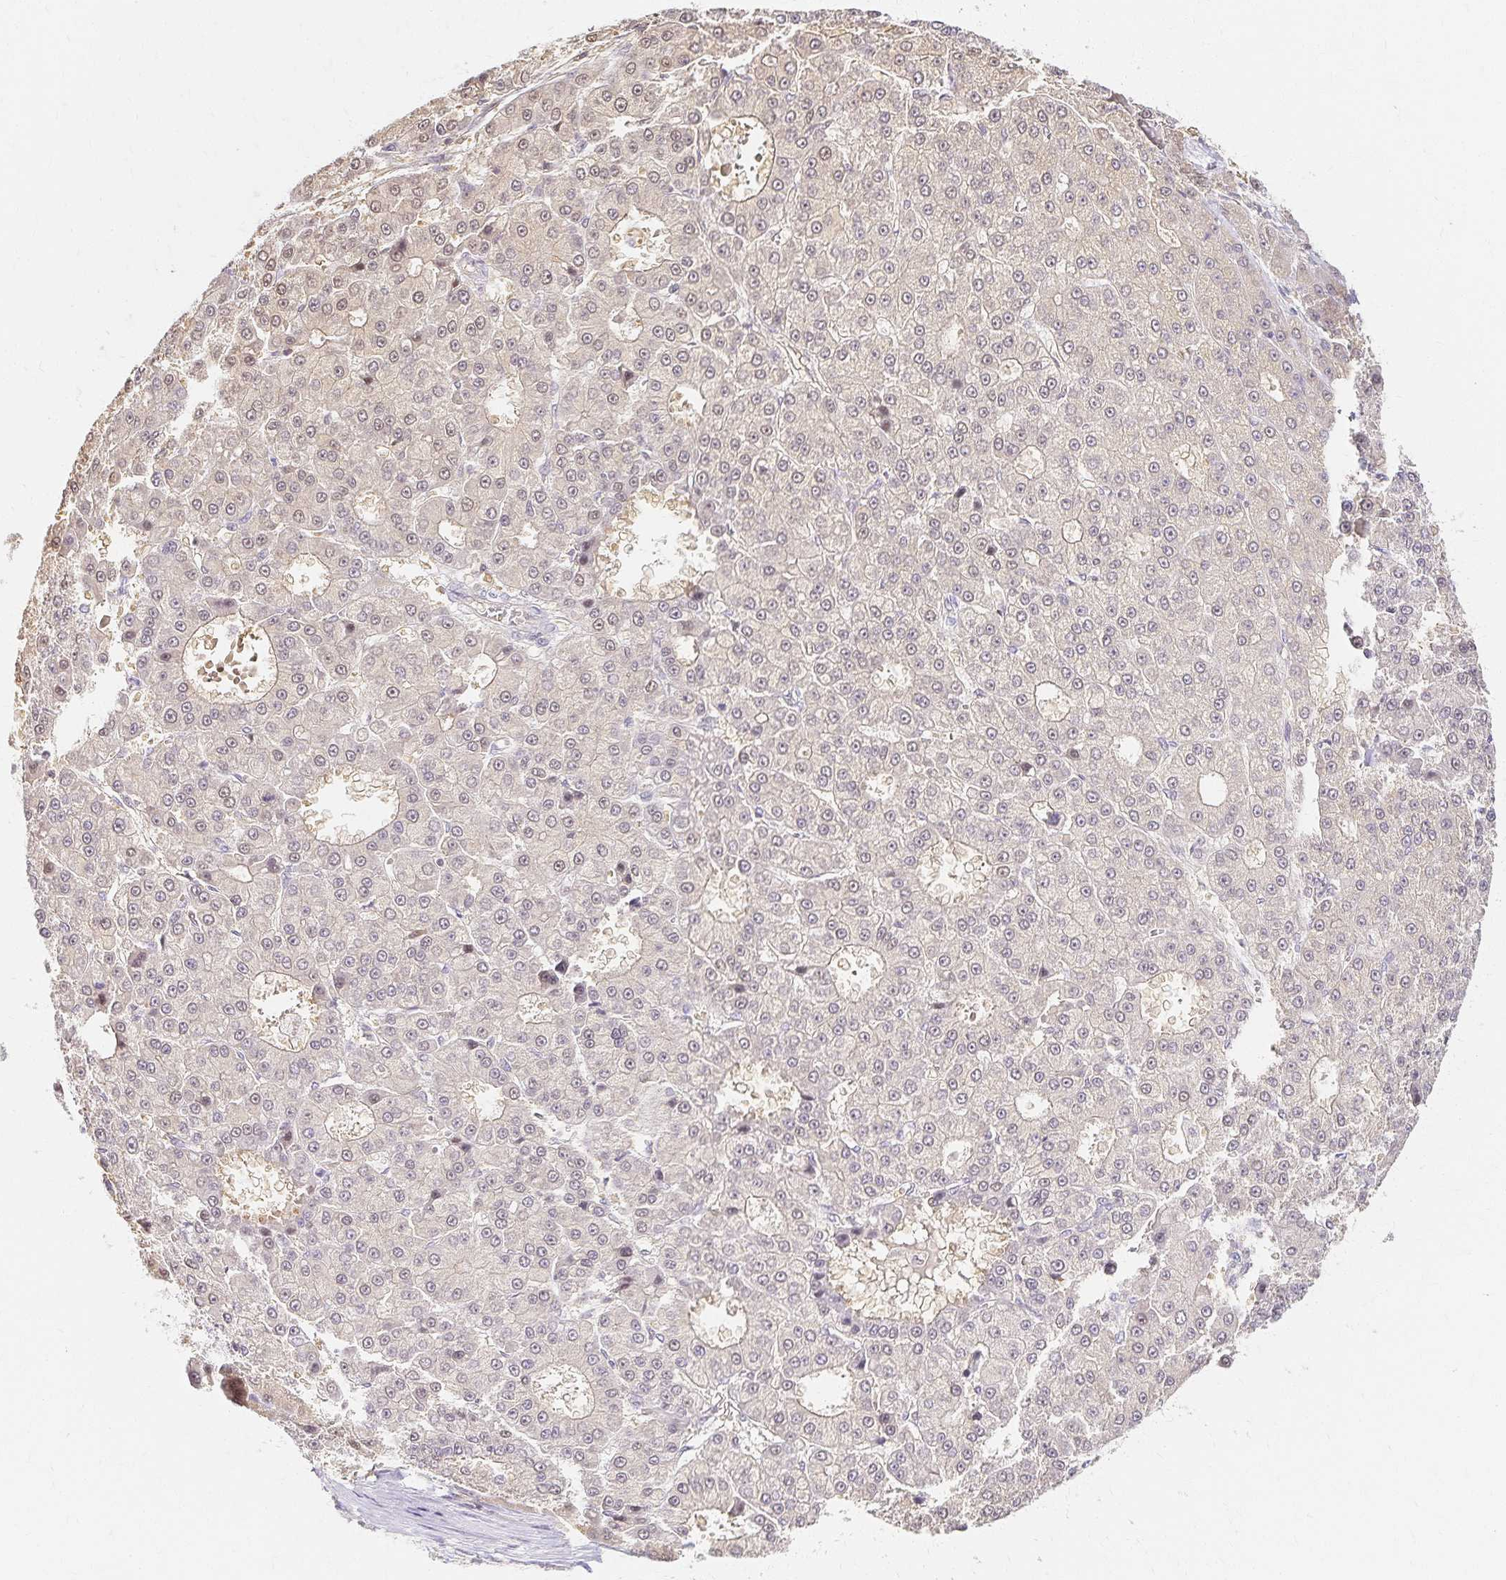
{"staining": {"intensity": "weak", "quantity": "<25%", "location": "cytoplasmic/membranous,nuclear"}, "tissue": "liver cancer", "cell_type": "Tumor cells", "image_type": "cancer", "snomed": [{"axis": "morphology", "description": "Carcinoma, Hepatocellular, NOS"}, {"axis": "topography", "description": "Liver"}], "caption": "DAB immunohistochemical staining of human liver cancer shows no significant positivity in tumor cells.", "gene": "AZGP1", "patient": {"sex": "male", "age": 70}}